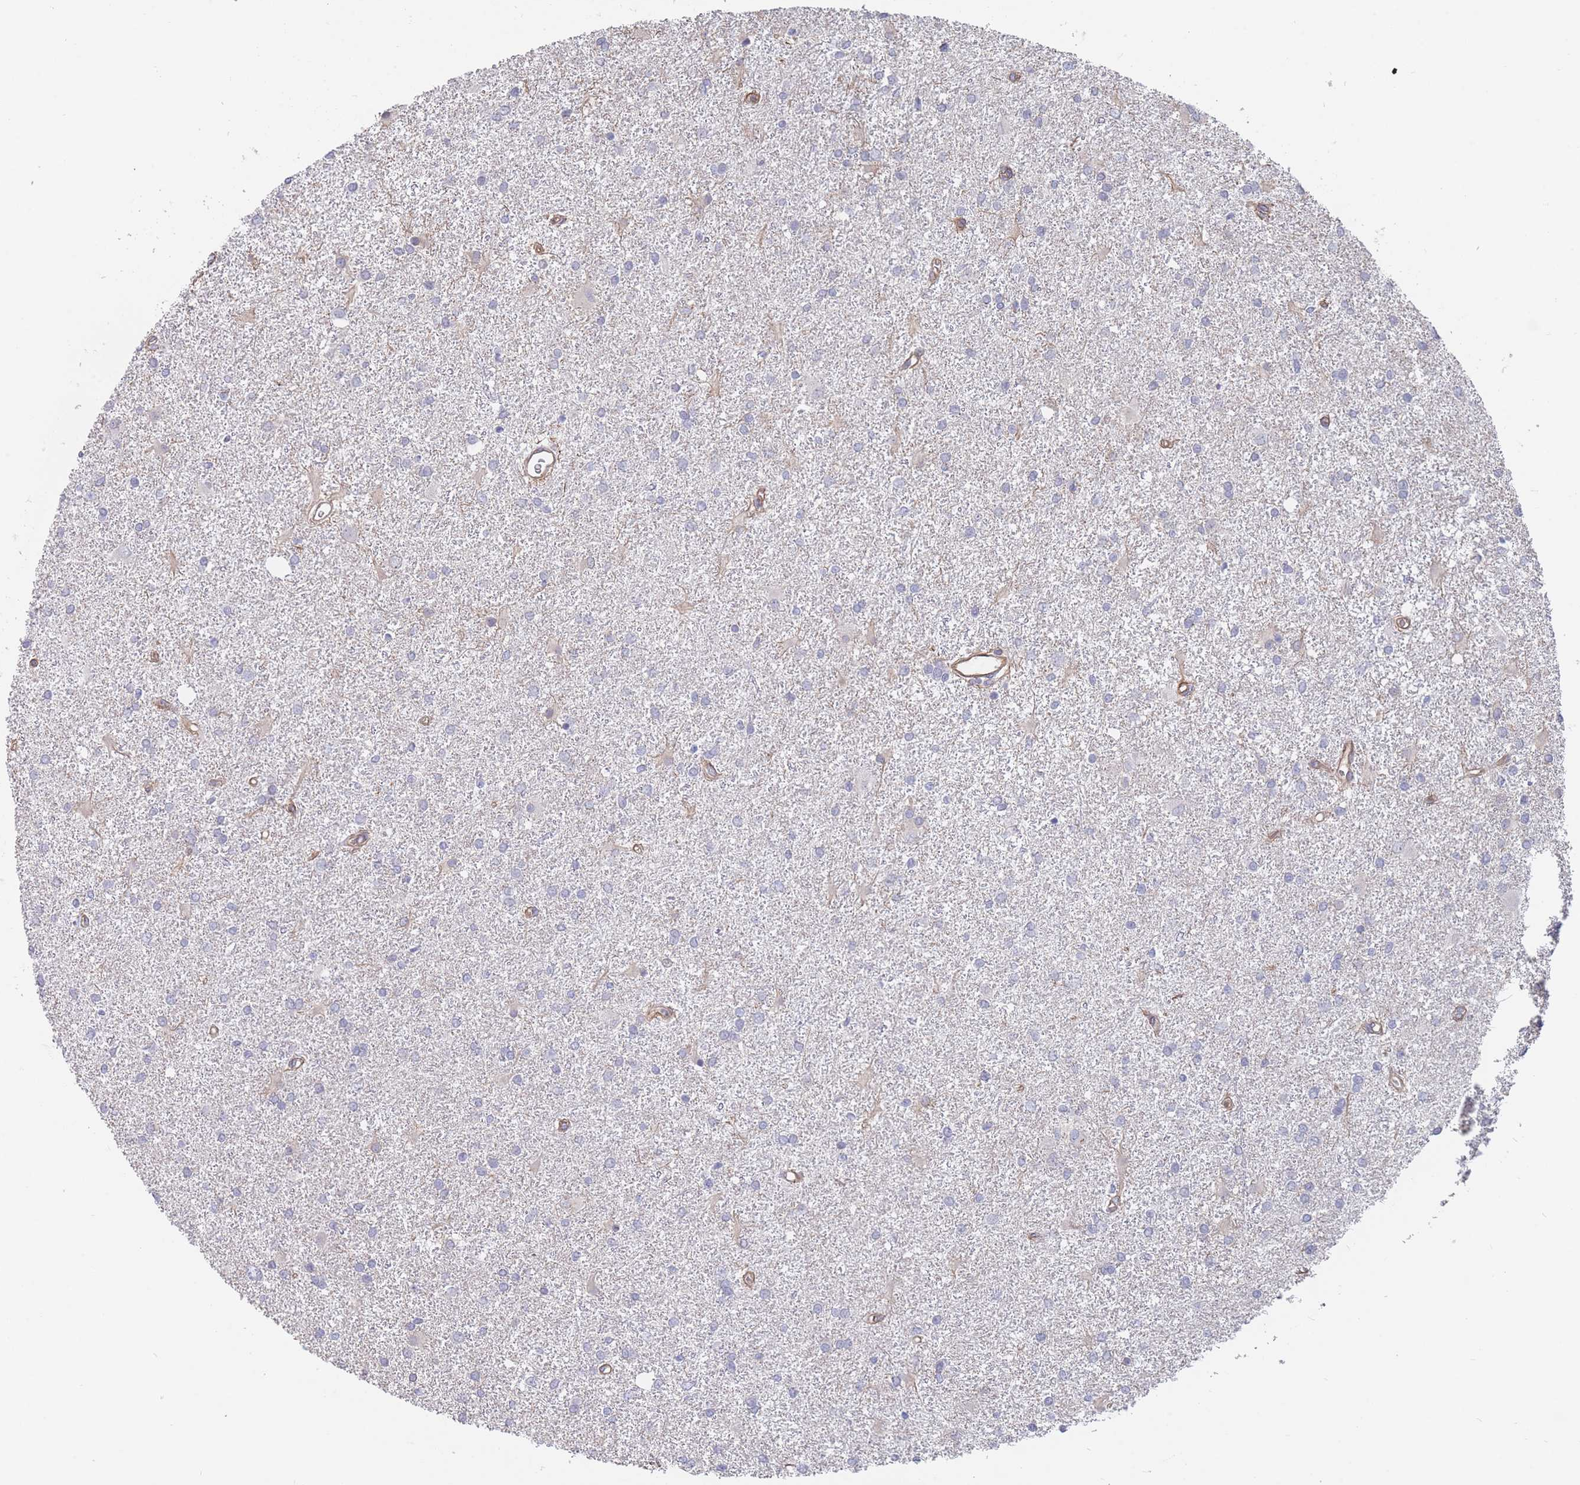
{"staining": {"intensity": "negative", "quantity": "none", "location": "none"}, "tissue": "glioma", "cell_type": "Tumor cells", "image_type": "cancer", "snomed": [{"axis": "morphology", "description": "Glioma, malignant, High grade"}, {"axis": "topography", "description": "Brain"}], "caption": "Immunohistochemistry (IHC) of glioma reveals no expression in tumor cells.", "gene": "SLC1A6", "patient": {"sex": "female", "age": 50}}